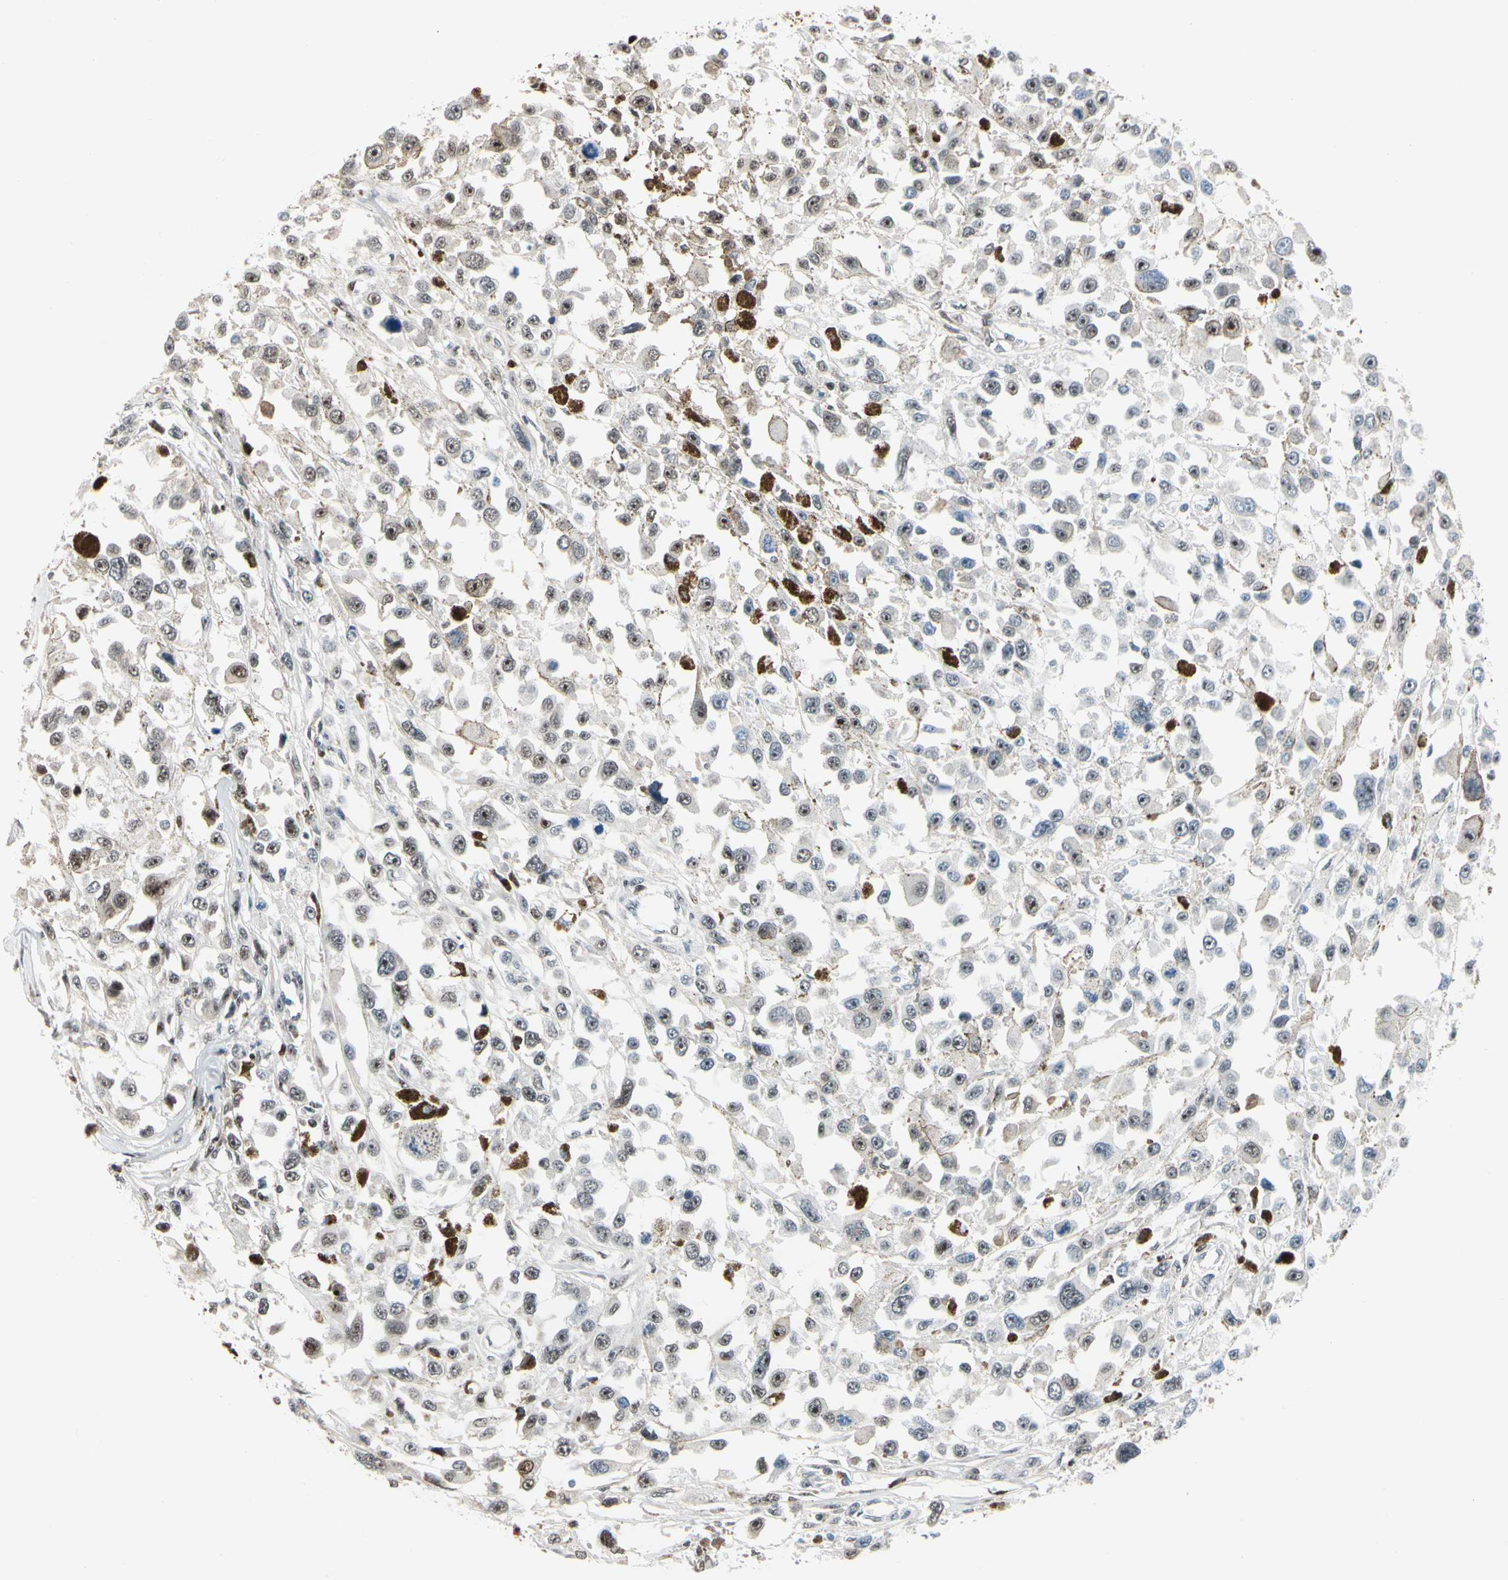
{"staining": {"intensity": "moderate", "quantity": "25%-75%", "location": "nuclear"}, "tissue": "melanoma", "cell_type": "Tumor cells", "image_type": "cancer", "snomed": [{"axis": "morphology", "description": "Malignant melanoma, Metastatic site"}, {"axis": "topography", "description": "Lymph node"}], "caption": "Melanoma stained with a brown dye reveals moderate nuclear positive positivity in approximately 25%-75% of tumor cells.", "gene": "FOXO3", "patient": {"sex": "male", "age": 59}}